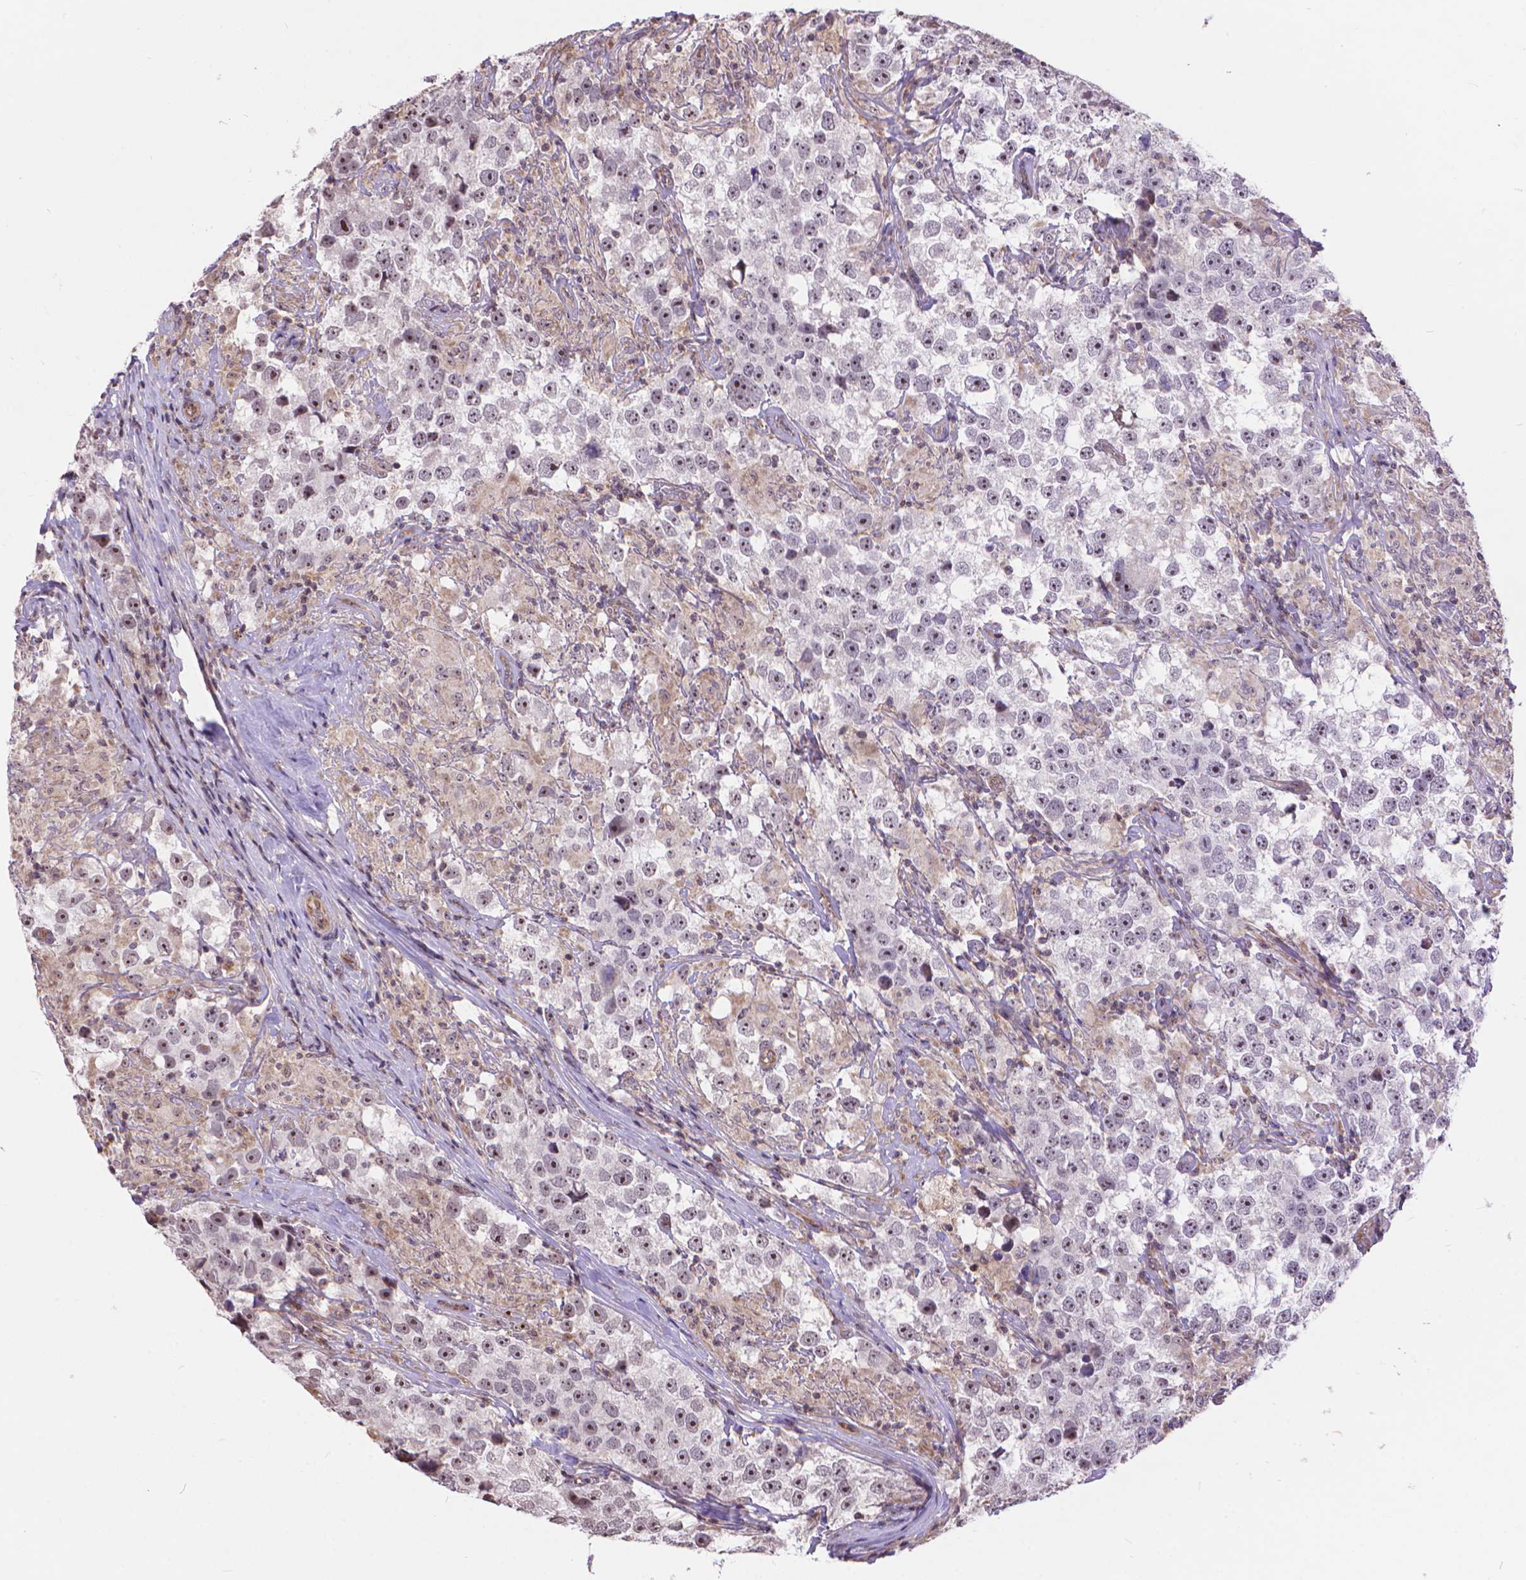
{"staining": {"intensity": "moderate", "quantity": ">75%", "location": "nuclear"}, "tissue": "testis cancer", "cell_type": "Tumor cells", "image_type": "cancer", "snomed": [{"axis": "morphology", "description": "Seminoma, NOS"}, {"axis": "topography", "description": "Testis"}], "caption": "Moderate nuclear staining is seen in approximately >75% of tumor cells in seminoma (testis).", "gene": "TMEM135", "patient": {"sex": "male", "age": 46}}